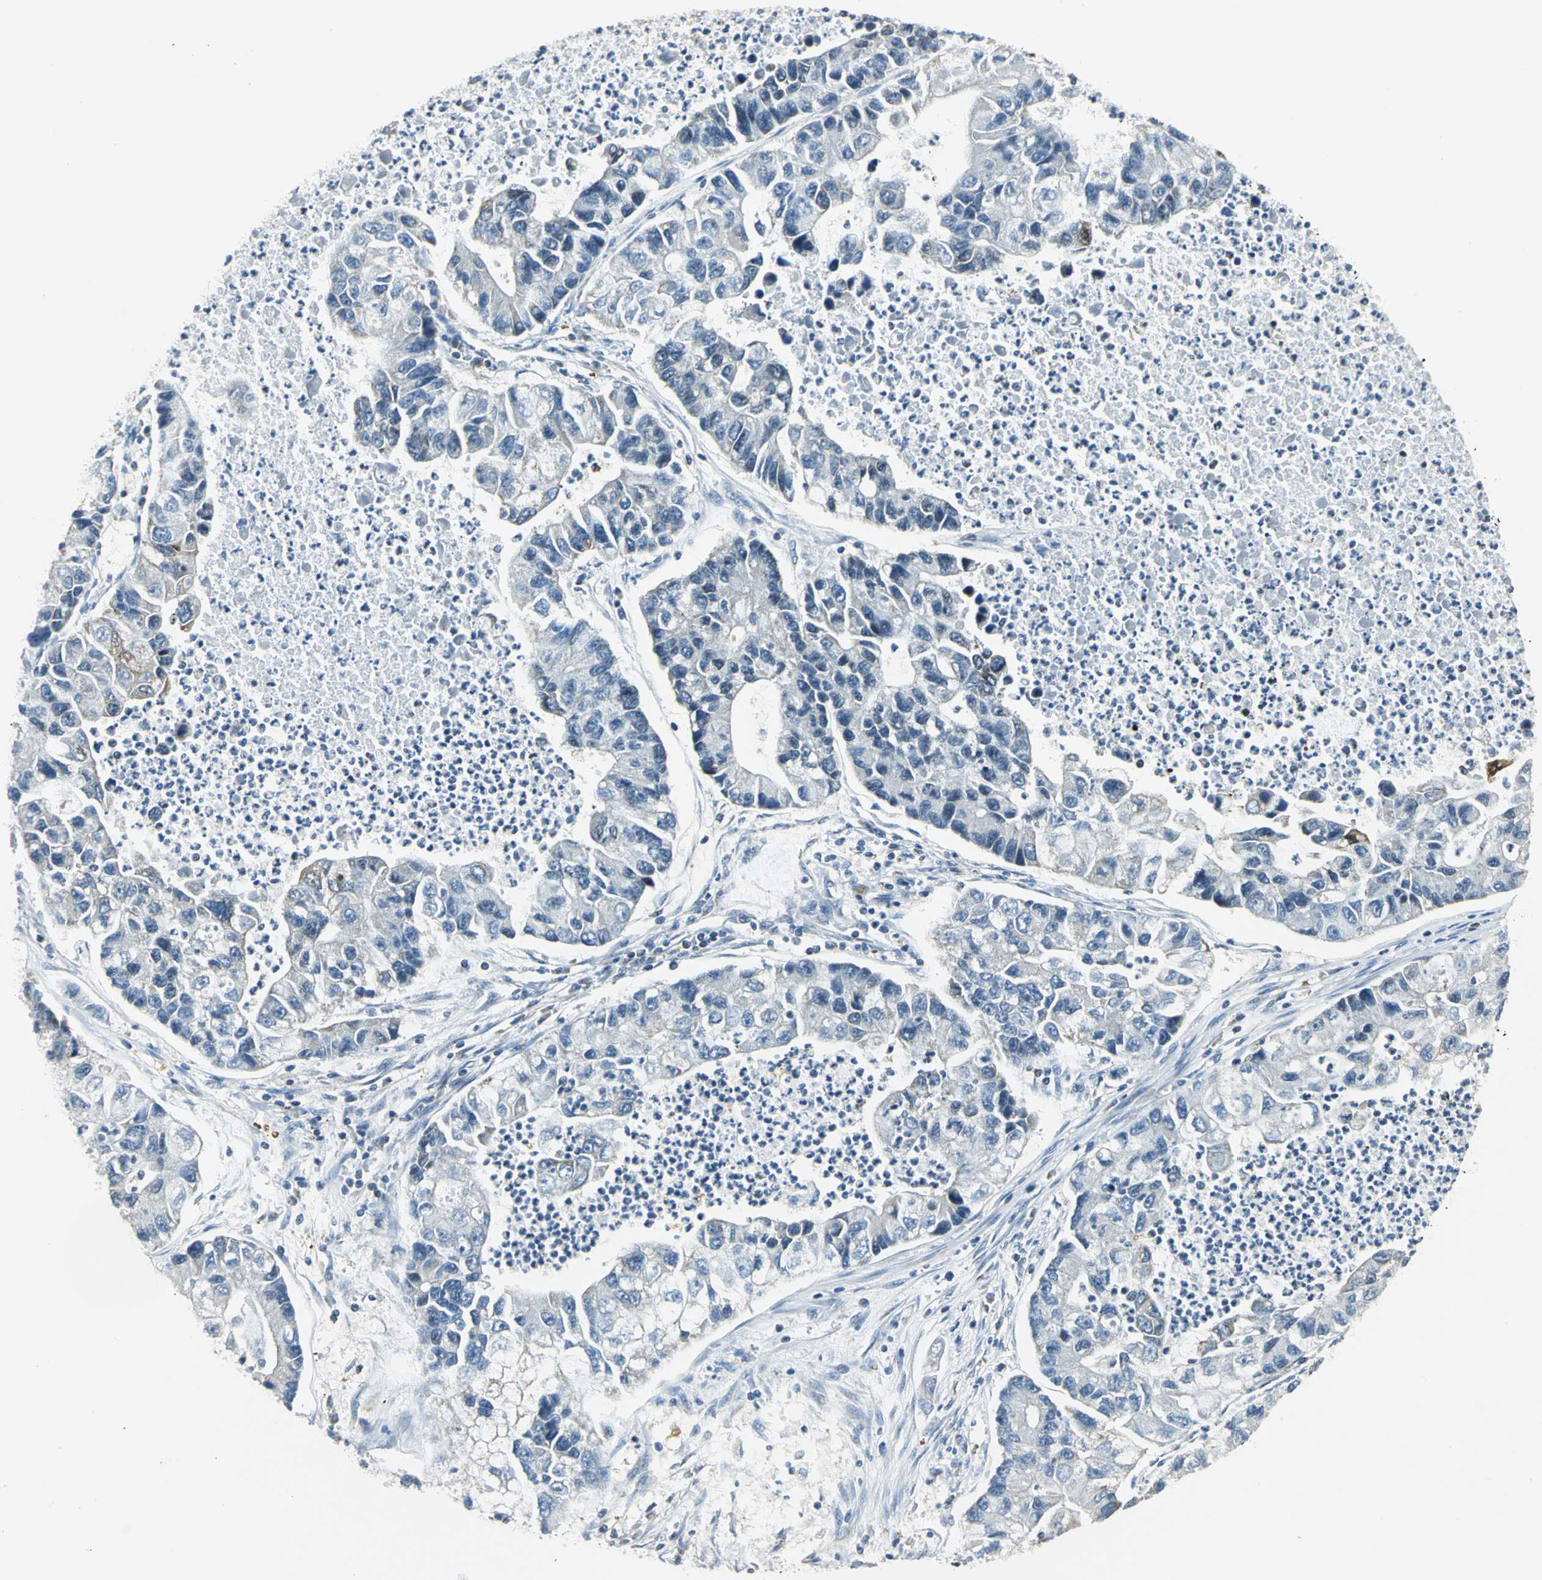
{"staining": {"intensity": "negative", "quantity": "none", "location": "none"}, "tissue": "lung cancer", "cell_type": "Tumor cells", "image_type": "cancer", "snomed": [{"axis": "morphology", "description": "Adenocarcinoma, NOS"}, {"axis": "topography", "description": "Lung"}], "caption": "Photomicrograph shows no significant protein expression in tumor cells of adenocarcinoma (lung).", "gene": "USP40", "patient": {"sex": "female", "age": 51}}